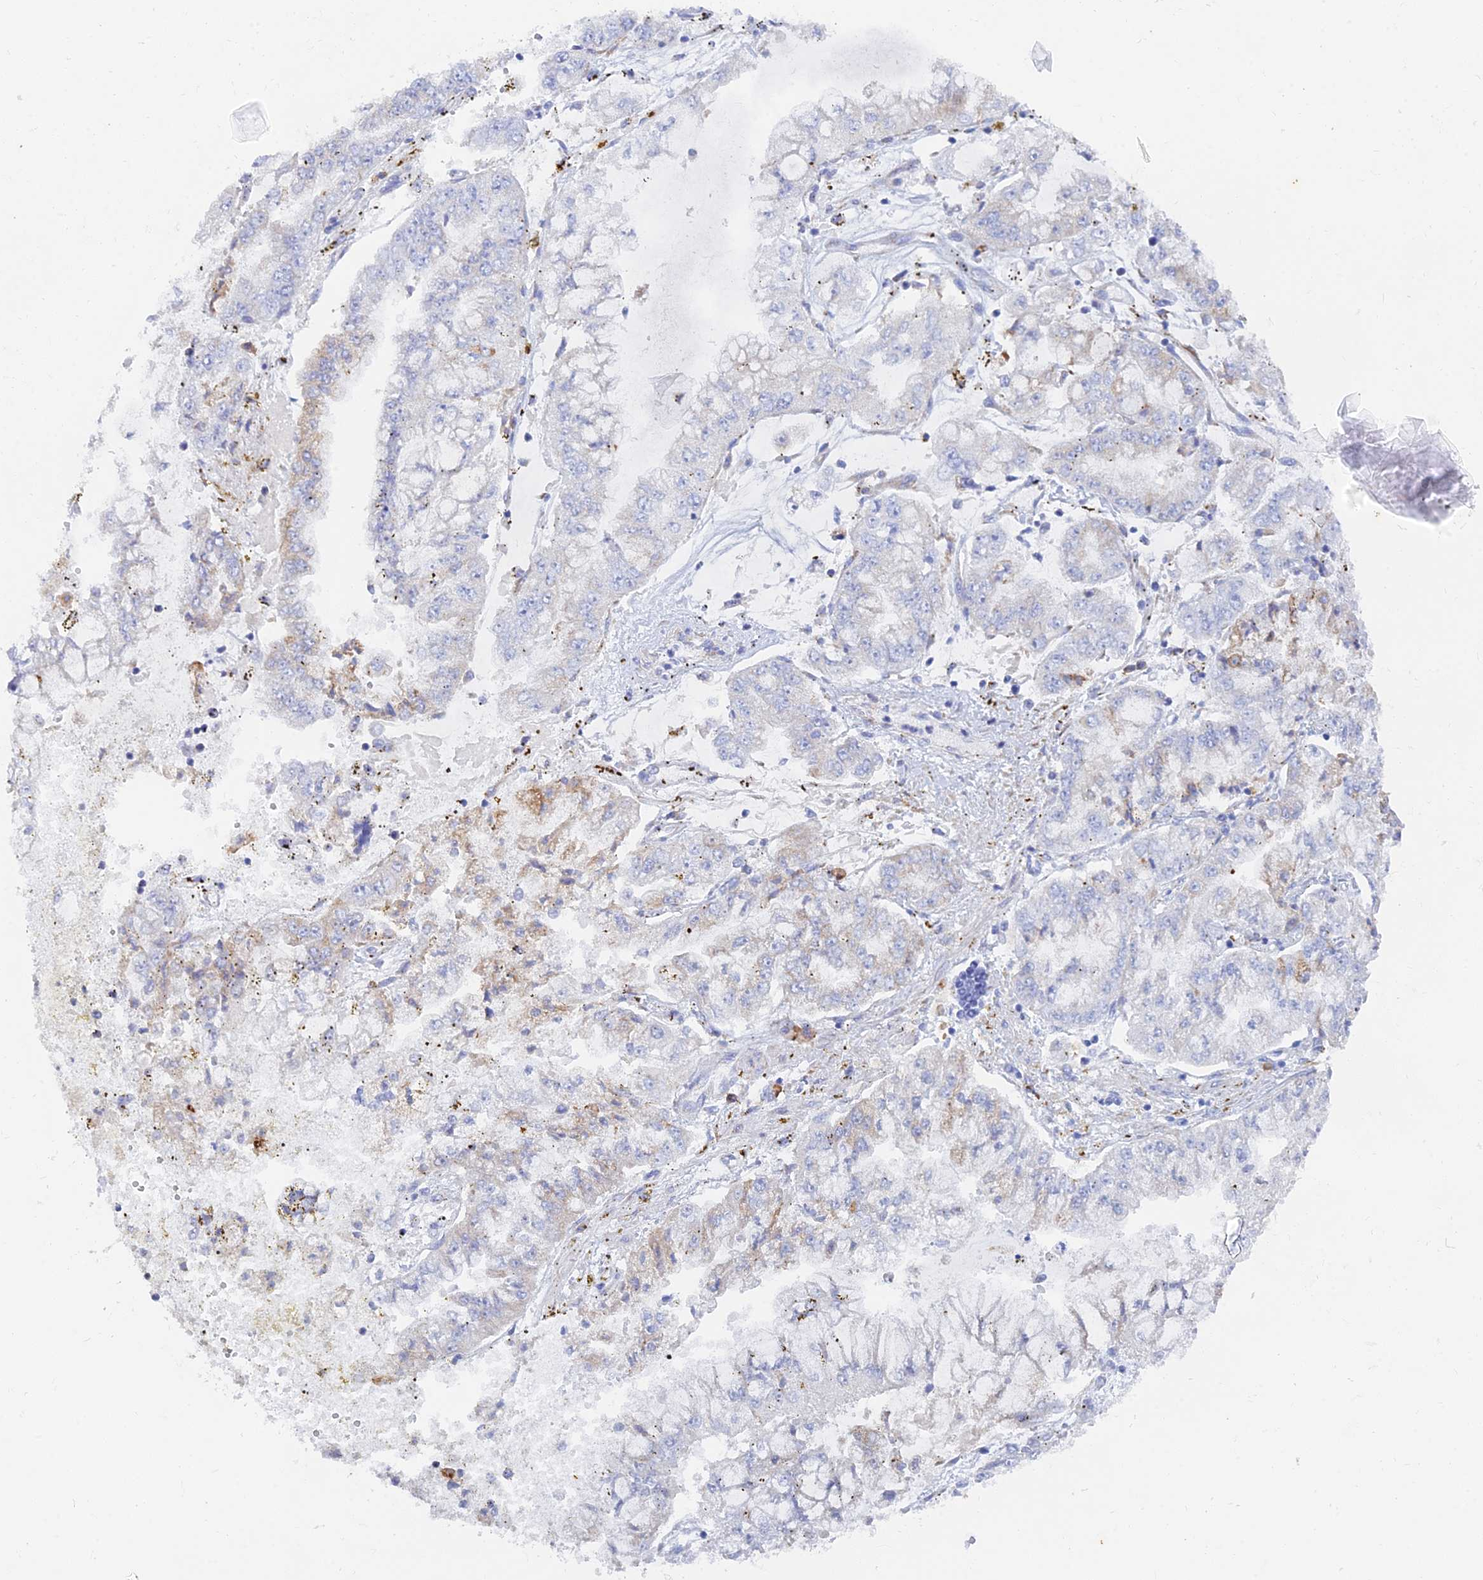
{"staining": {"intensity": "weak", "quantity": "<25%", "location": "cytoplasmic/membranous"}, "tissue": "stomach cancer", "cell_type": "Tumor cells", "image_type": "cancer", "snomed": [{"axis": "morphology", "description": "Adenocarcinoma, NOS"}, {"axis": "topography", "description": "Stomach"}], "caption": "Stomach adenocarcinoma was stained to show a protein in brown. There is no significant positivity in tumor cells.", "gene": "WDR35", "patient": {"sex": "male", "age": 76}}